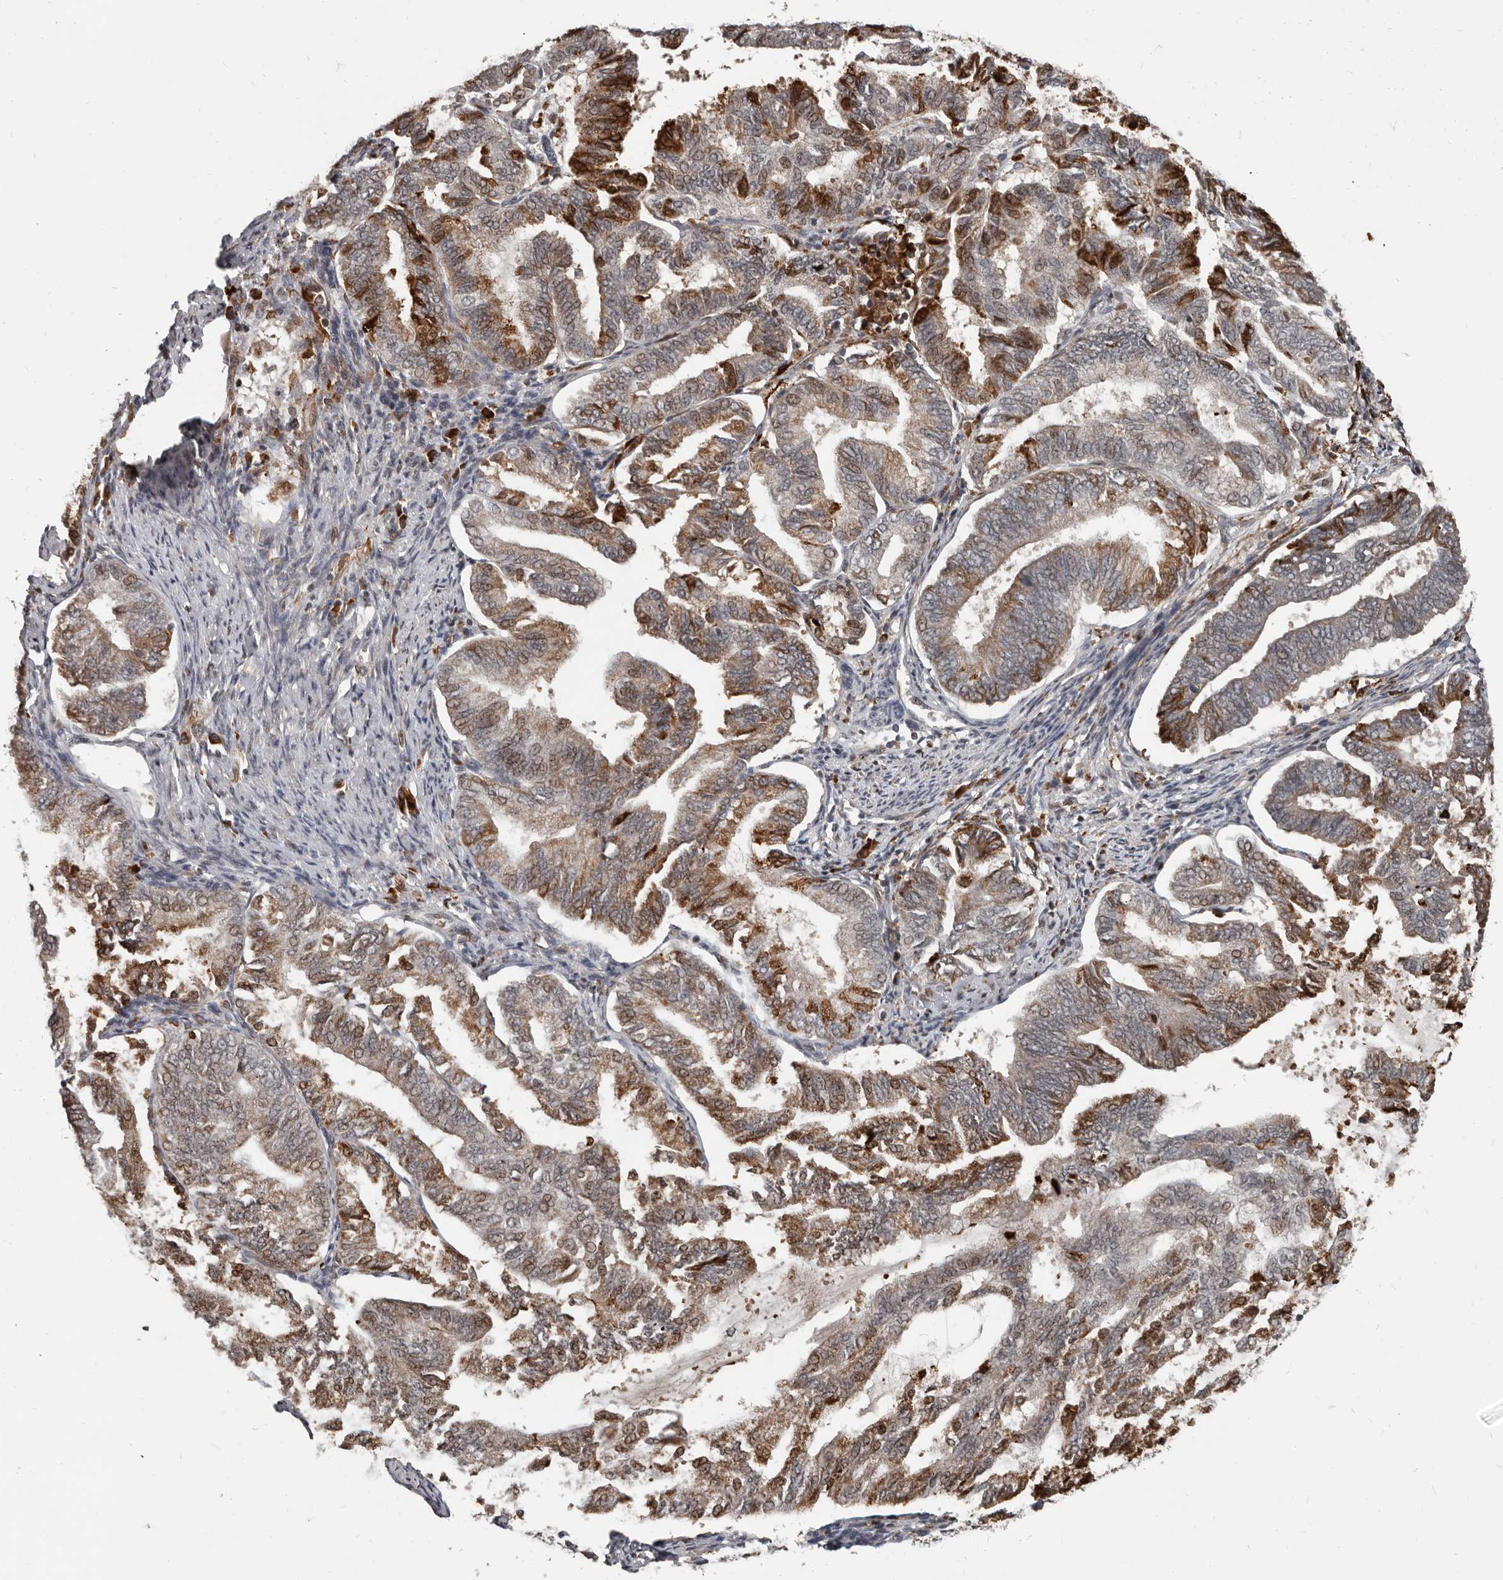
{"staining": {"intensity": "strong", "quantity": "25%-75%", "location": "cytoplasmic/membranous,nuclear"}, "tissue": "endometrial cancer", "cell_type": "Tumor cells", "image_type": "cancer", "snomed": [{"axis": "morphology", "description": "Adenocarcinoma, NOS"}, {"axis": "topography", "description": "Endometrium"}], "caption": "Immunohistochemistry (IHC) staining of endometrial adenocarcinoma, which reveals high levels of strong cytoplasmic/membranous and nuclear positivity in approximately 25%-75% of tumor cells indicating strong cytoplasmic/membranous and nuclear protein expression. The staining was performed using DAB (3,3'-diaminobenzidine) (brown) for protein detection and nuclei were counterstained in hematoxylin (blue).", "gene": "APOL6", "patient": {"sex": "female", "age": 86}}